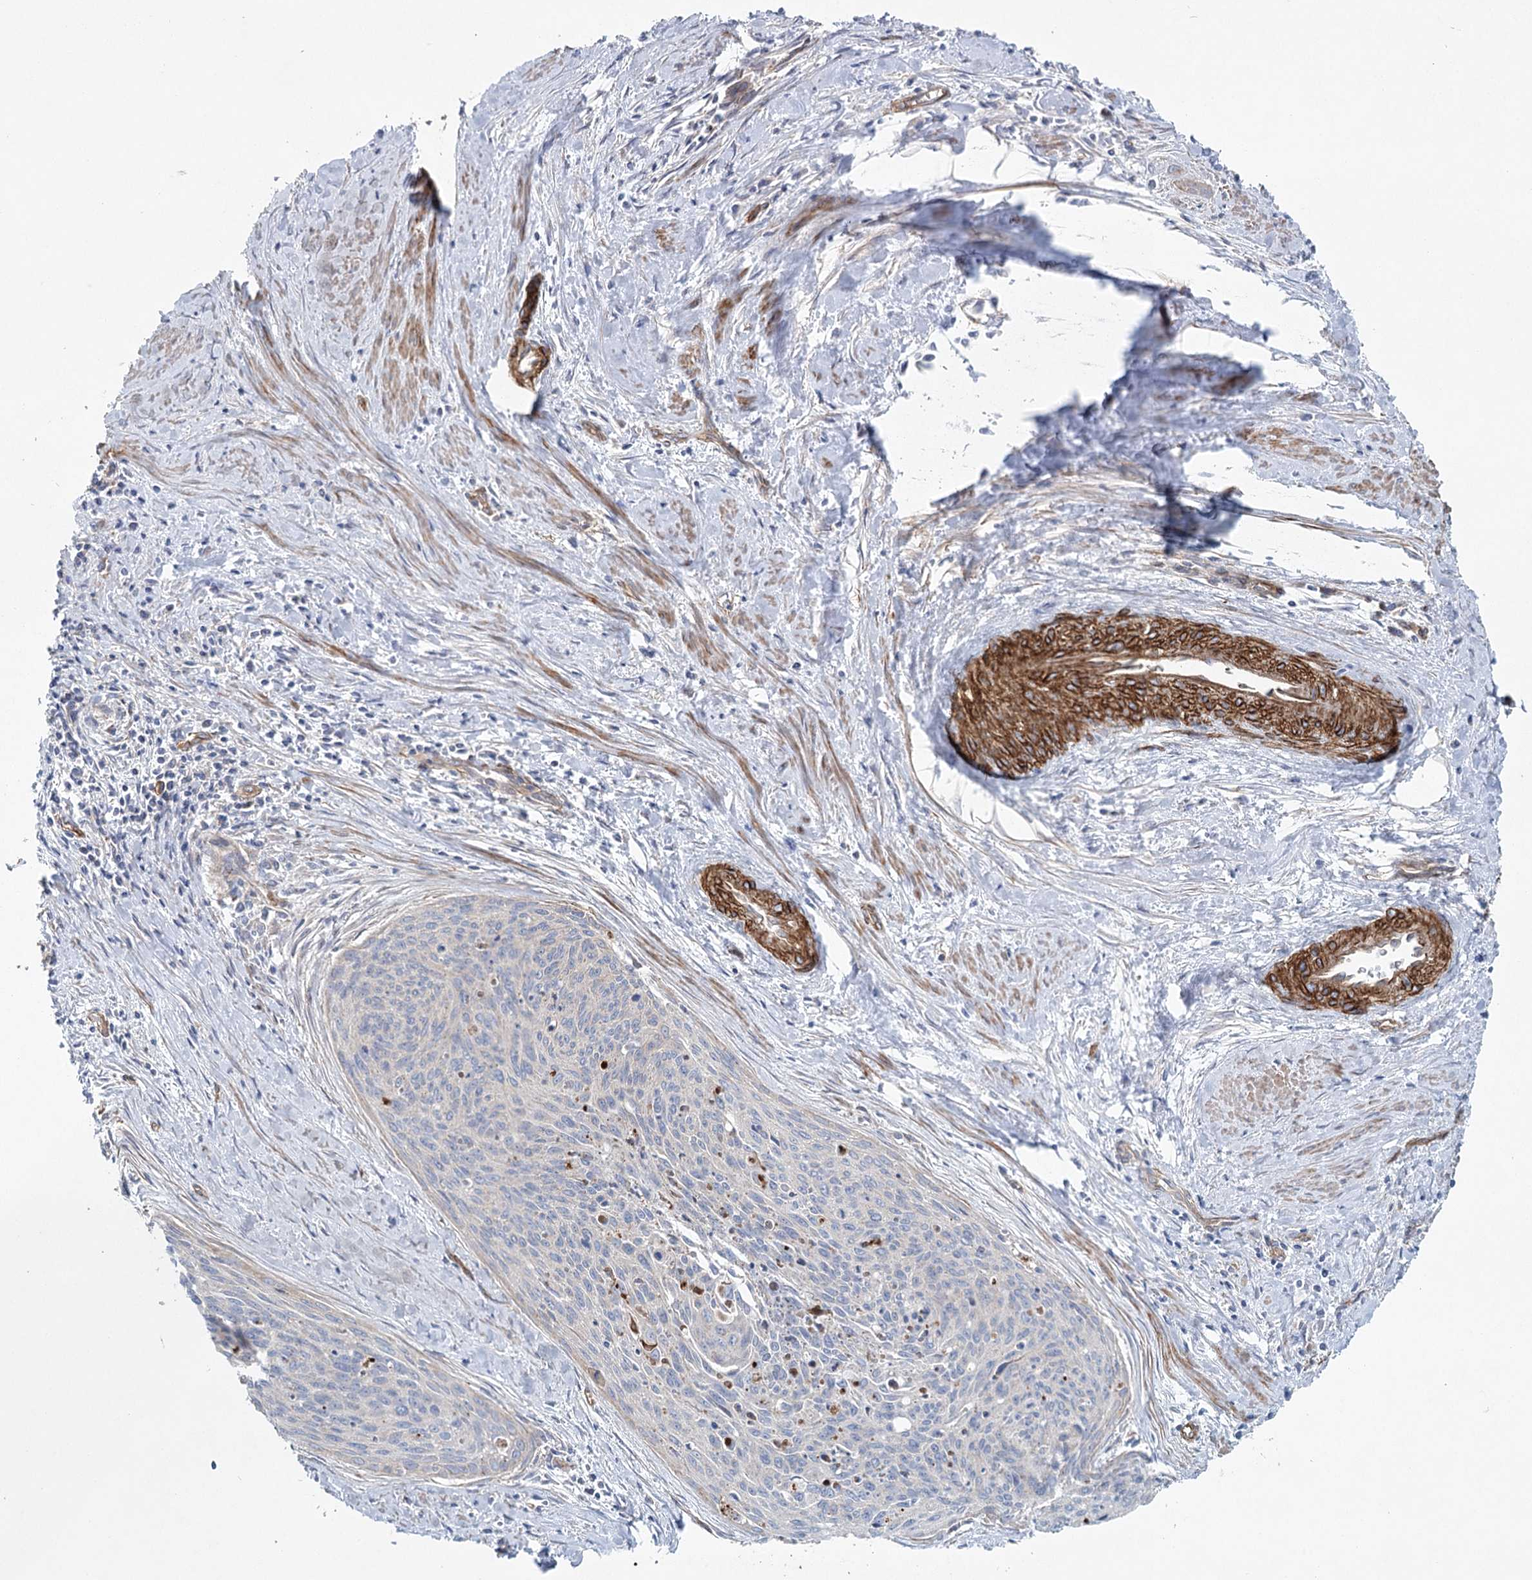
{"staining": {"intensity": "negative", "quantity": "none", "location": "none"}, "tissue": "cervical cancer", "cell_type": "Tumor cells", "image_type": "cancer", "snomed": [{"axis": "morphology", "description": "Squamous cell carcinoma, NOS"}, {"axis": "topography", "description": "Cervix"}], "caption": "A histopathology image of human cervical cancer is negative for staining in tumor cells.", "gene": "TMEM164", "patient": {"sex": "female", "age": 55}}